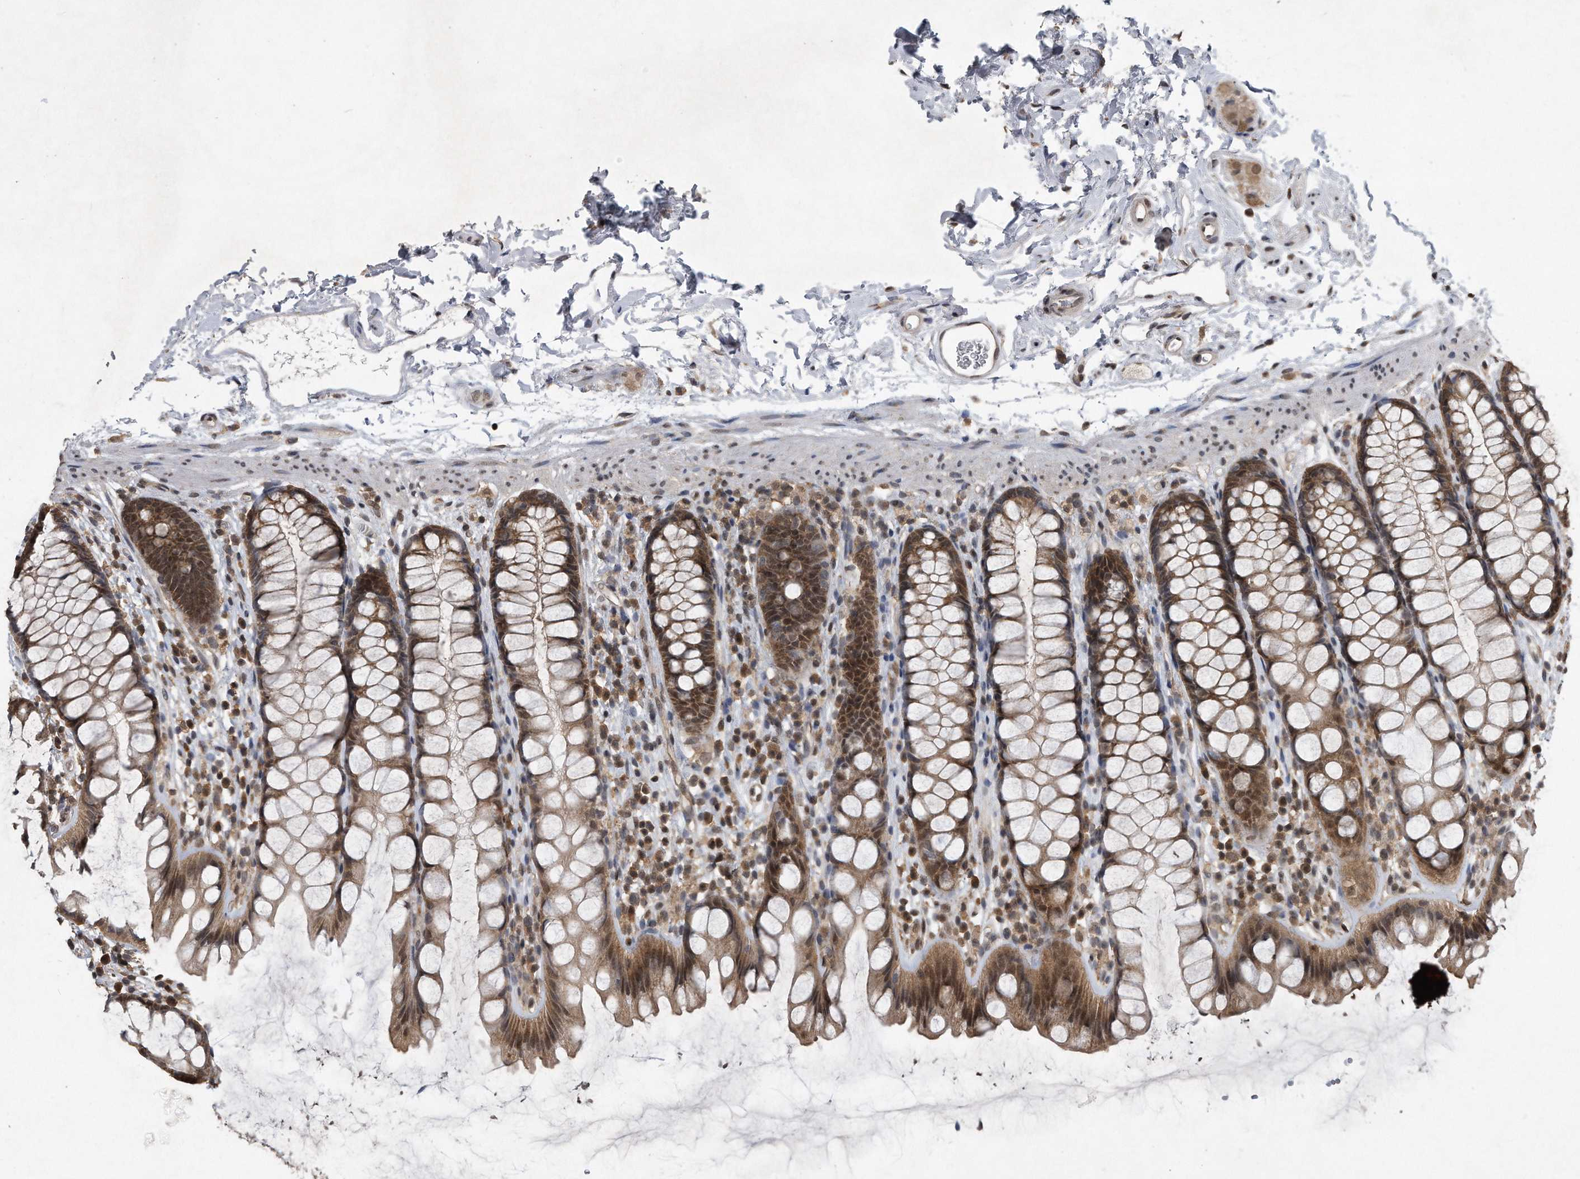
{"staining": {"intensity": "moderate", "quantity": ">75%", "location": "cytoplasmic/membranous,nuclear"}, "tissue": "rectum", "cell_type": "Glandular cells", "image_type": "normal", "snomed": [{"axis": "morphology", "description": "Normal tissue, NOS"}, {"axis": "topography", "description": "Rectum"}], "caption": "Normal rectum was stained to show a protein in brown. There is medium levels of moderate cytoplasmic/membranous,nuclear positivity in approximately >75% of glandular cells. (DAB = brown stain, brightfield microscopy at high magnification).", "gene": "CRYZL1", "patient": {"sex": "female", "age": 65}}